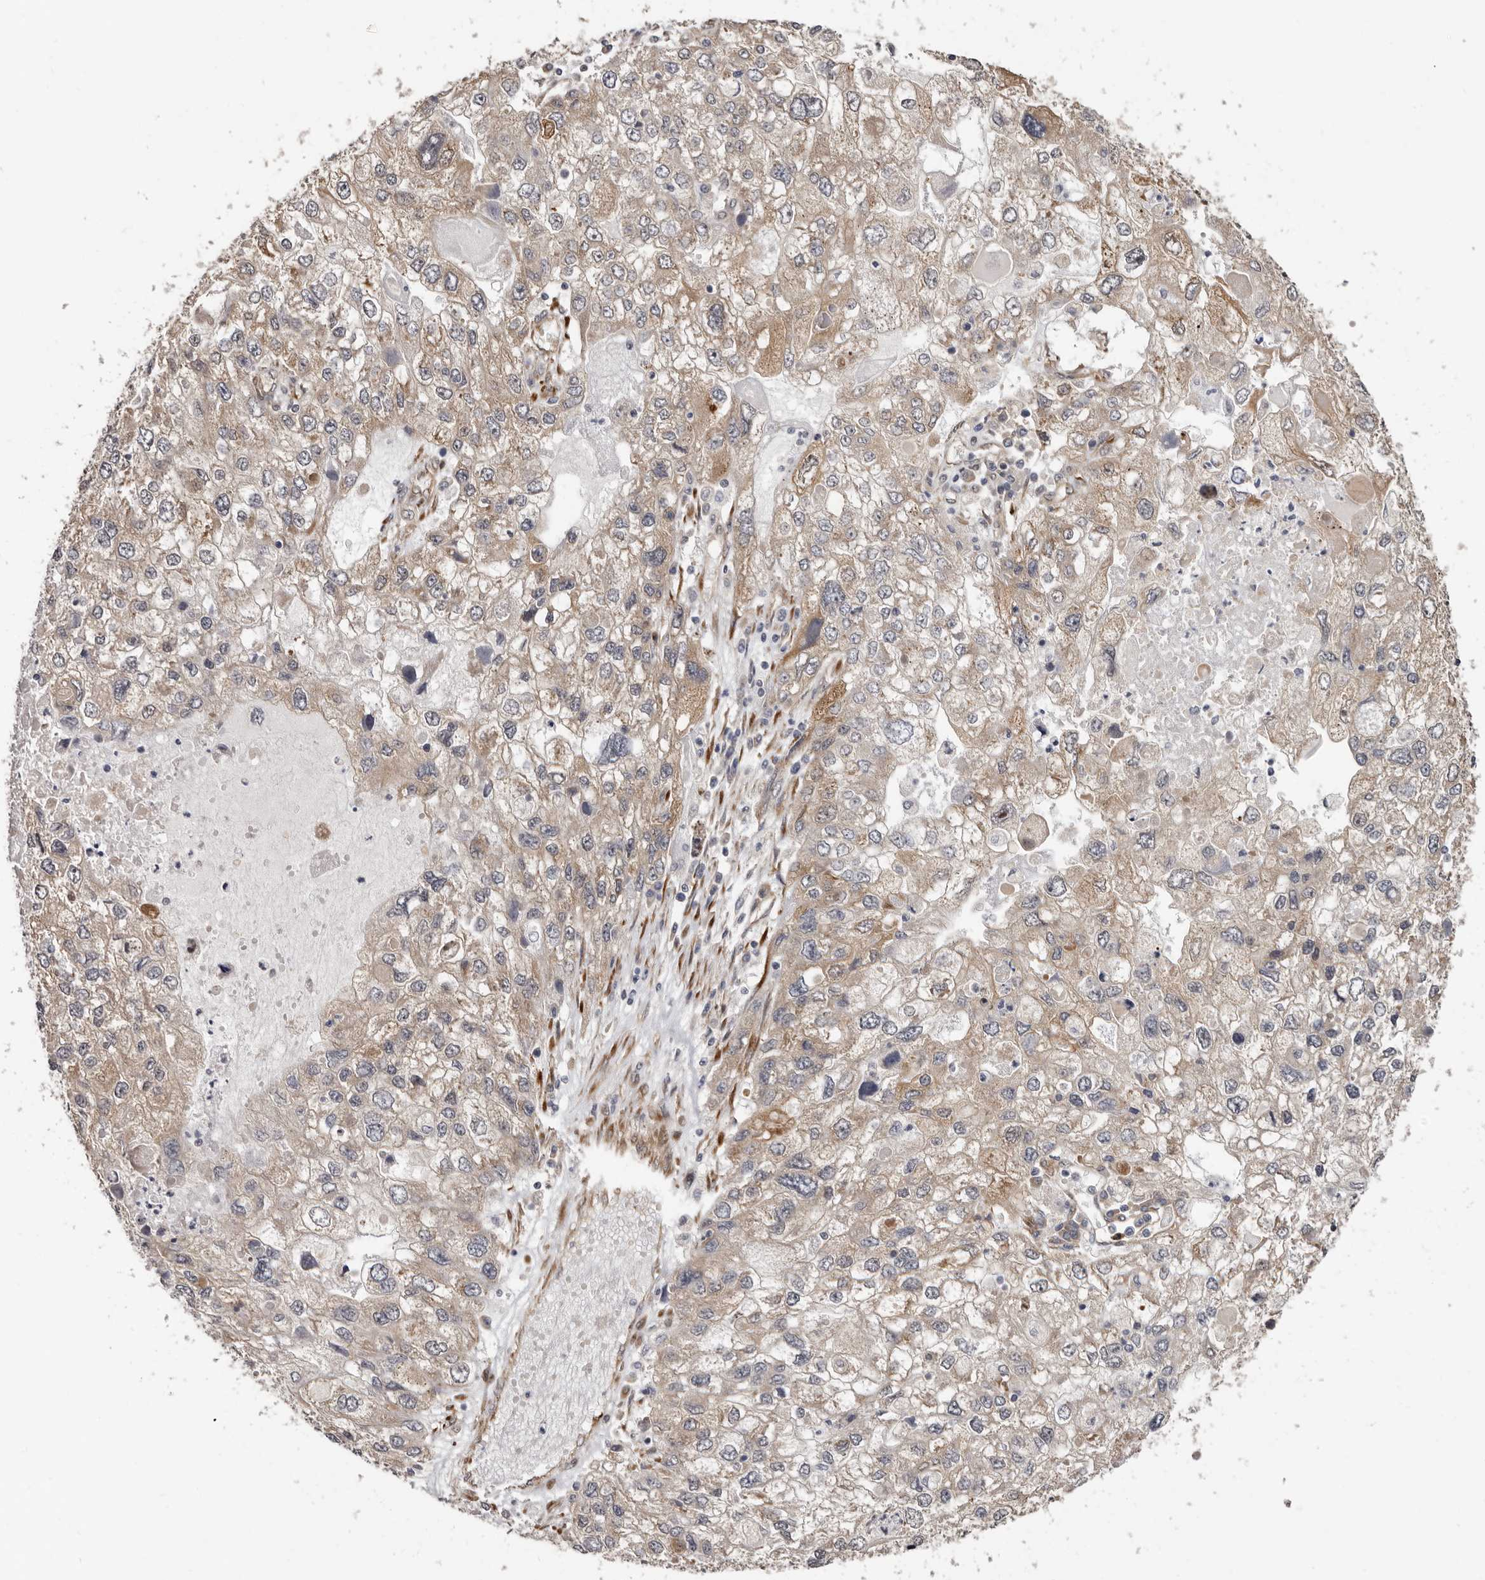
{"staining": {"intensity": "weak", "quantity": ">75%", "location": "cytoplasmic/membranous"}, "tissue": "endometrial cancer", "cell_type": "Tumor cells", "image_type": "cancer", "snomed": [{"axis": "morphology", "description": "Adenocarcinoma, NOS"}, {"axis": "topography", "description": "Endometrium"}], "caption": "Endometrial cancer tissue reveals weak cytoplasmic/membranous staining in approximately >75% of tumor cells, visualized by immunohistochemistry.", "gene": "SBDS", "patient": {"sex": "female", "age": 49}}